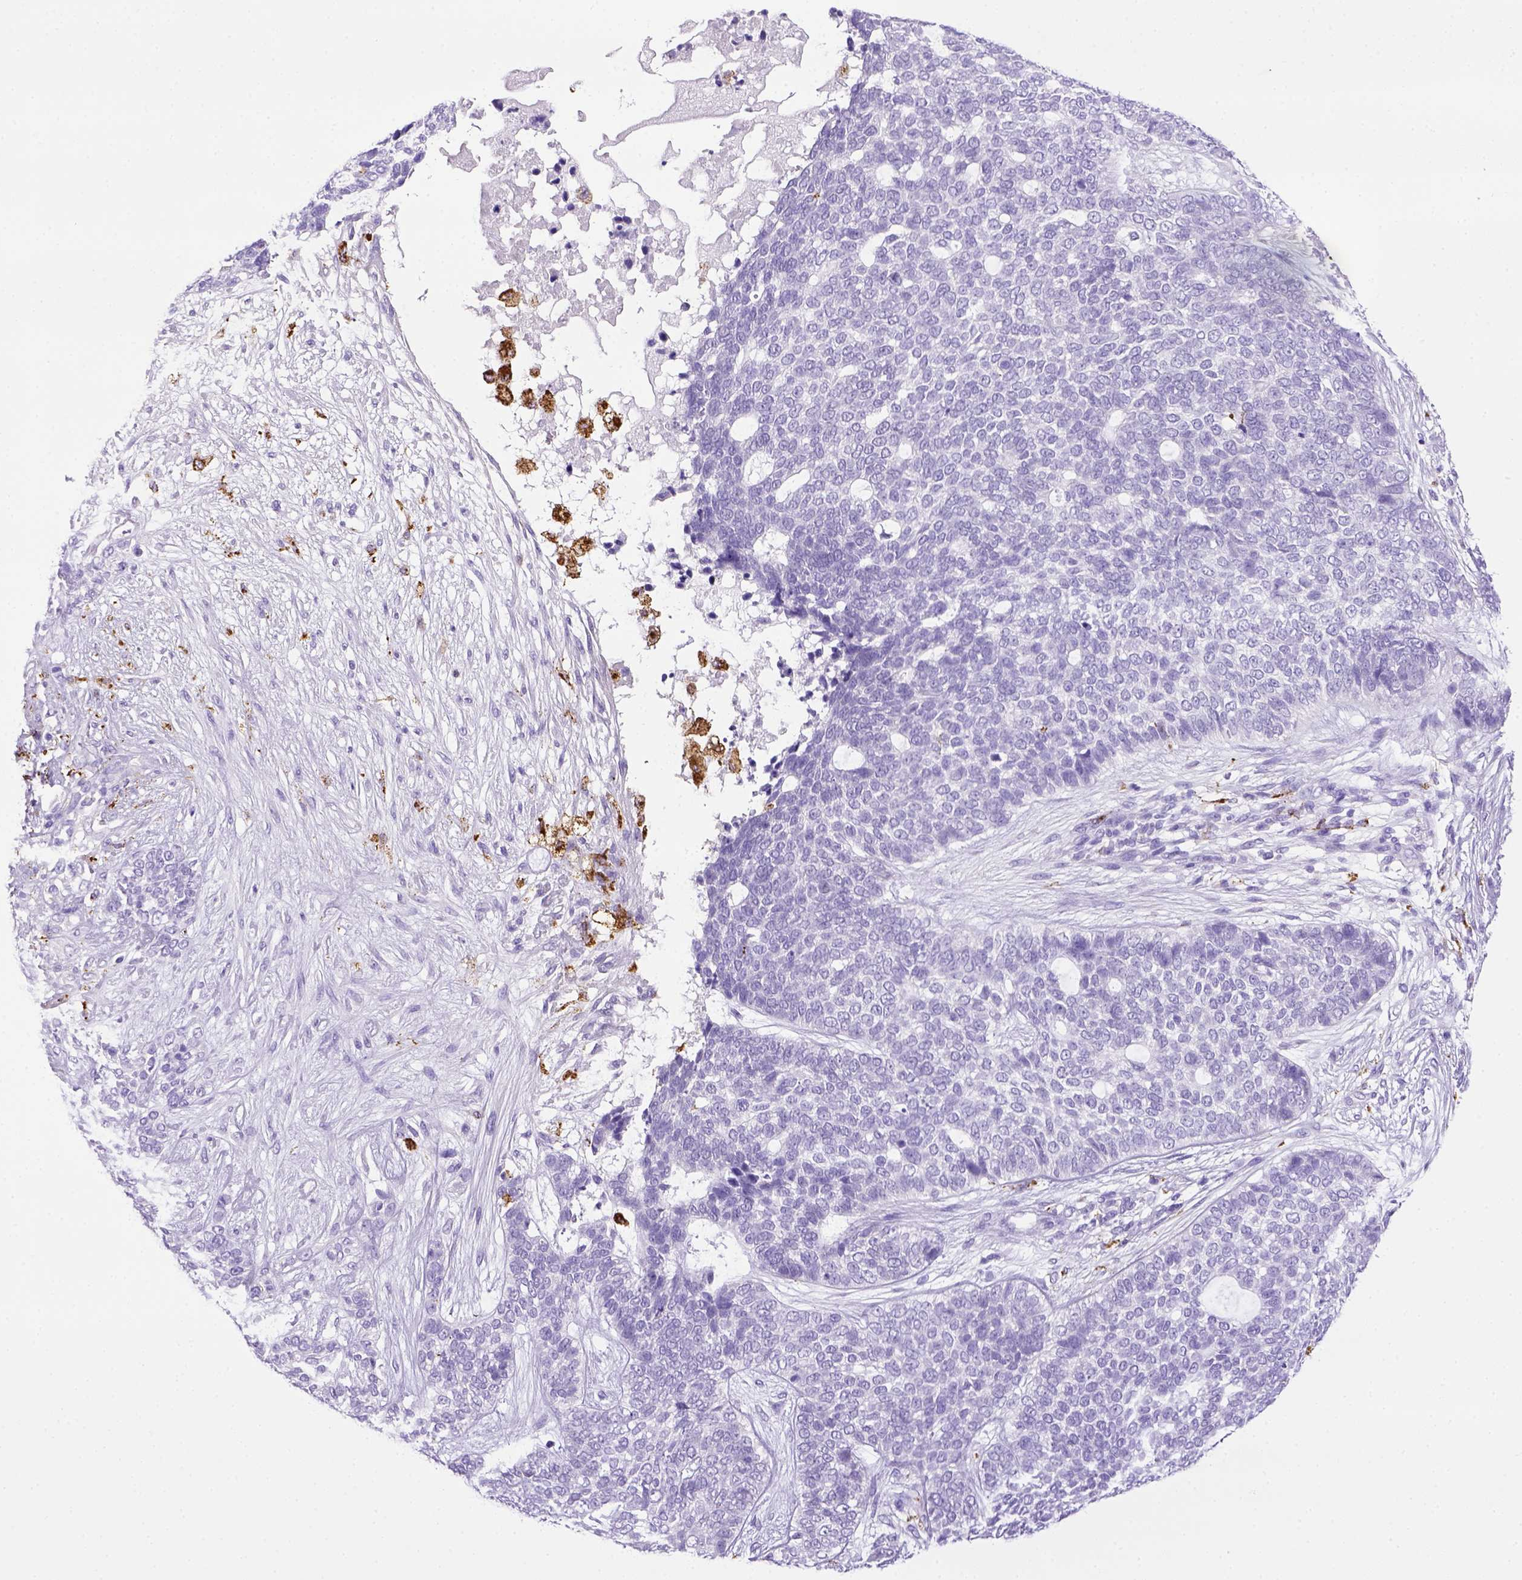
{"staining": {"intensity": "negative", "quantity": "none", "location": "none"}, "tissue": "skin cancer", "cell_type": "Tumor cells", "image_type": "cancer", "snomed": [{"axis": "morphology", "description": "Basal cell carcinoma"}, {"axis": "topography", "description": "Skin"}], "caption": "An image of skin cancer (basal cell carcinoma) stained for a protein demonstrates no brown staining in tumor cells.", "gene": "CD68", "patient": {"sex": "female", "age": 69}}